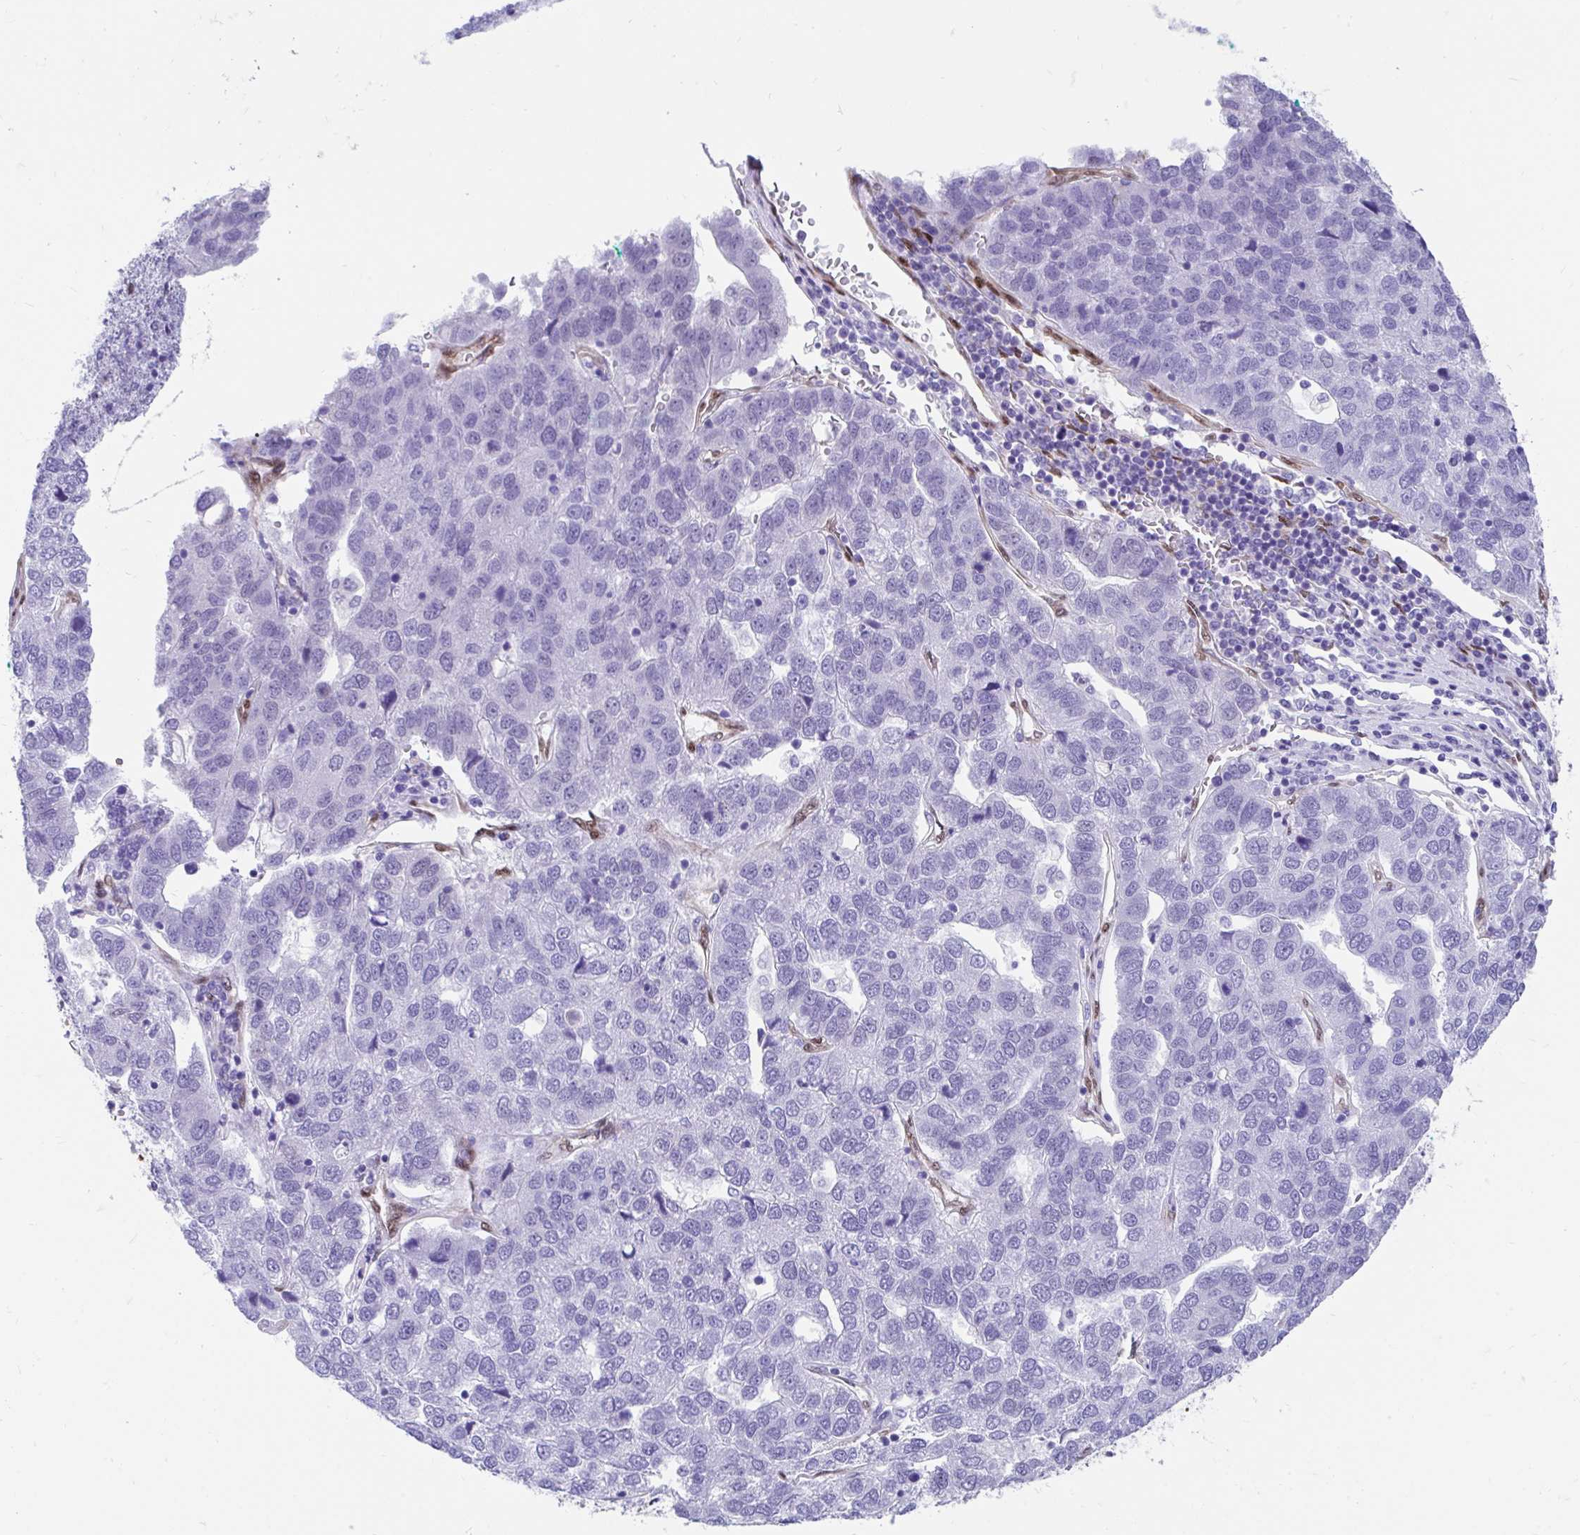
{"staining": {"intensity": "negative", "quantity": "none", "location": "none"}, "tissue": "pancreatic cancer", "cell_type": "Tumor cells", "image_type": "cancer", "snomed": [{"axis": "morphology", "description": "Adenocarcinoma, NOS"}, {"axis": "topography", "description": "Pancreas"}], "caption": "This is a histopathology image of immunohistochemistry (IHC) staining of pancreatic adenocarcinoma, which shows no positivity in tumor cells. Brightfield microscopy of IHC stained with DAB (3,3'-diaminobenzidine) (brown) and hematoxylin (blue), captured at high magnification.", "gene": "RBPMS", "patient": {"sex": "female", "age": 61}}